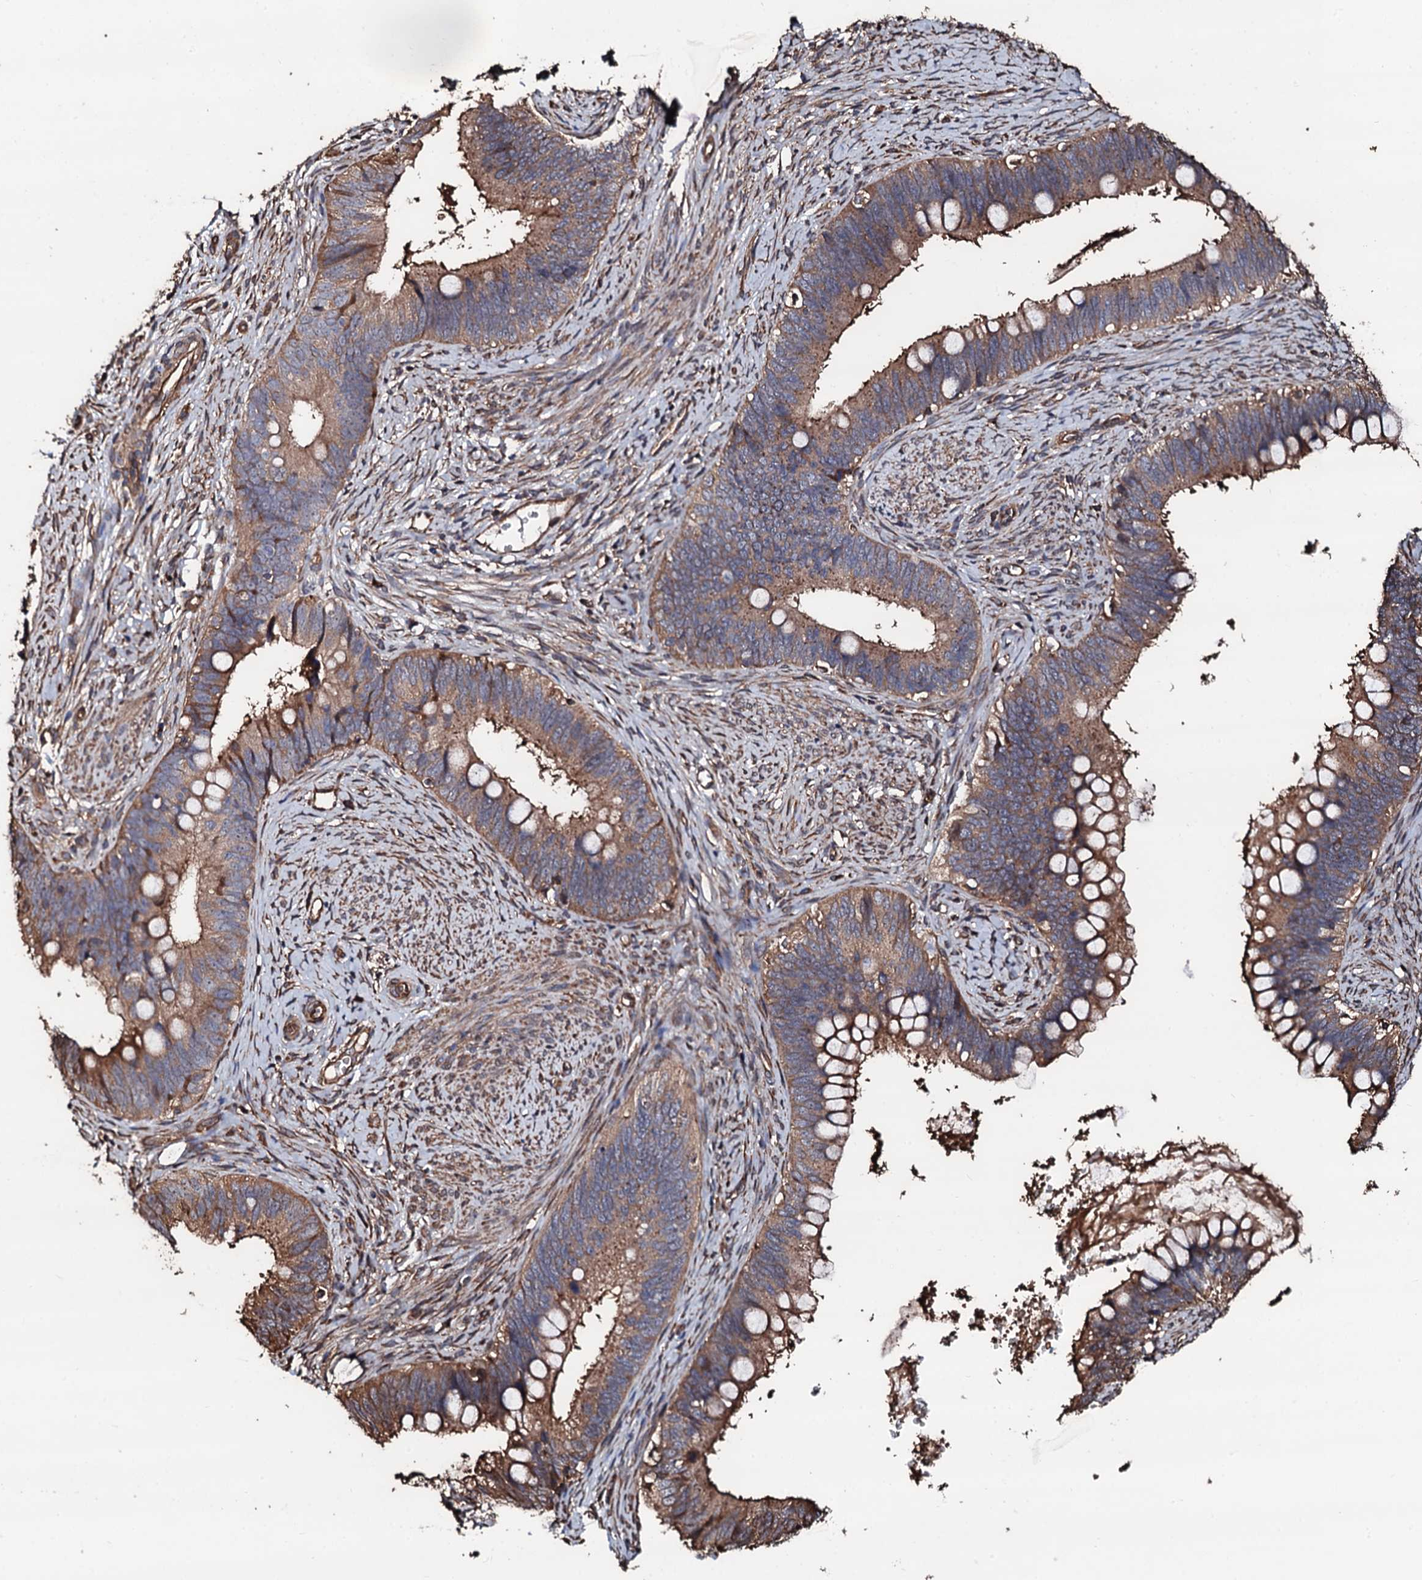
{"staining": {"intensity": "moderate", "quantity": ">75%", "location": "cytoplasmic/membranous"}, "tissue": "cervical cancer", "cell_type": "Tumor cells", "image_type": "cancer", "snomed": [{"axis": "morphology", "description": "Adenocarcinoma, NOS"}, {"axis": "topography", "description": "Cervix"}], "caption": "Protein analysis of cervical cancer tissue displays moderate cytoplasmic/membranous positivity in about >75% of tumor cells.", "gene": "CKAP5", "patient": {"sex": "female", "age": 42}}